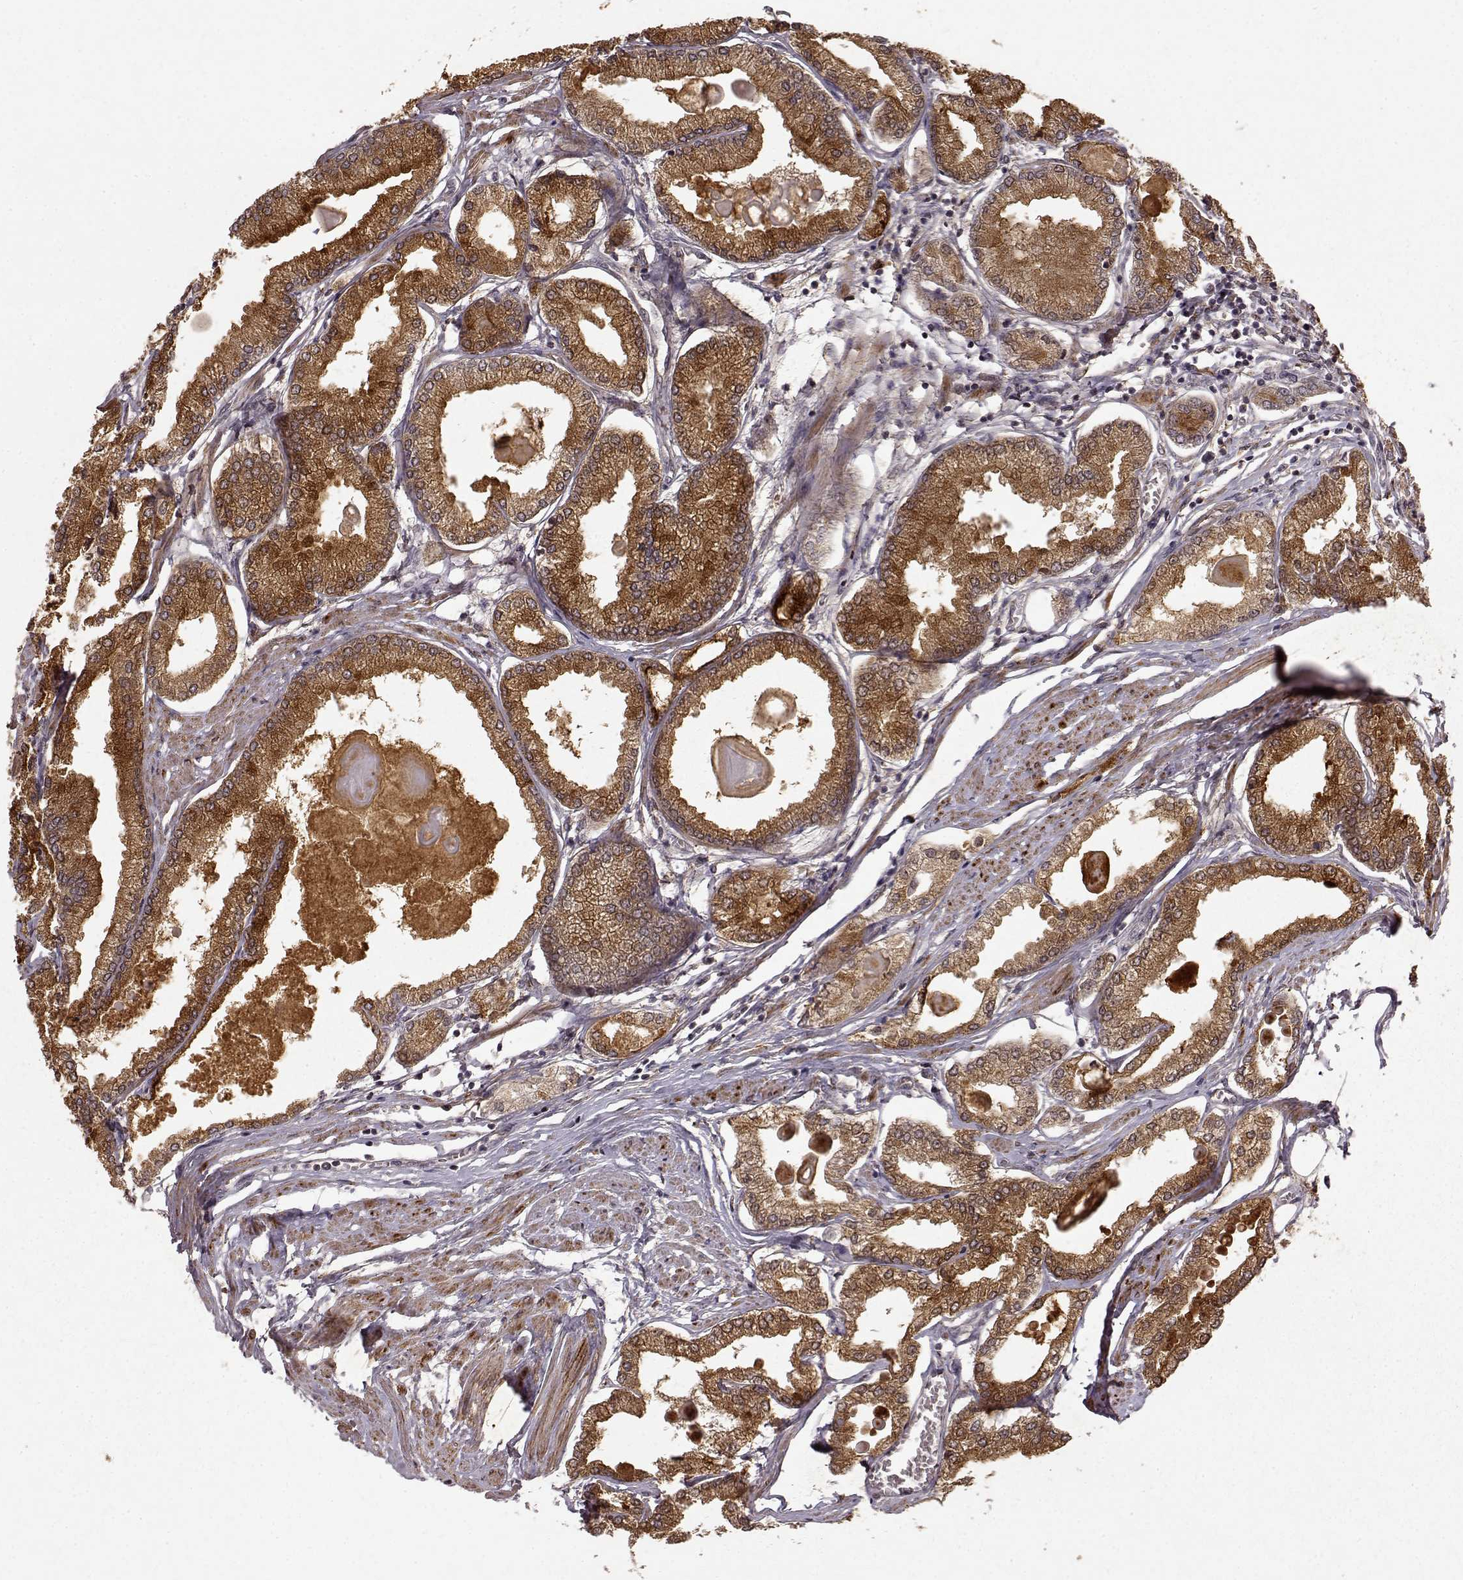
{"staining": {"intensity": "strong", "quantity": "25%-75%", "location": "cytoplasmic/membranous"}, "tissue": "prostate cancer", "cell_type": "Tumor cells", "image_type": "cancer", "snomed": [{"axis": "morphology", "description": "Adenocarcinoma, High grade"}, {"axis": "topography", "description": "Prostate"}], "caption": "Prostate cancer was stained to show a protein in brown. There is high levels of strong cytoplasmic/membranous expression in about 25%-75% of tumor cells.", "gene": "FSTL1", "patient": {"sex": "male", "age": 68}}